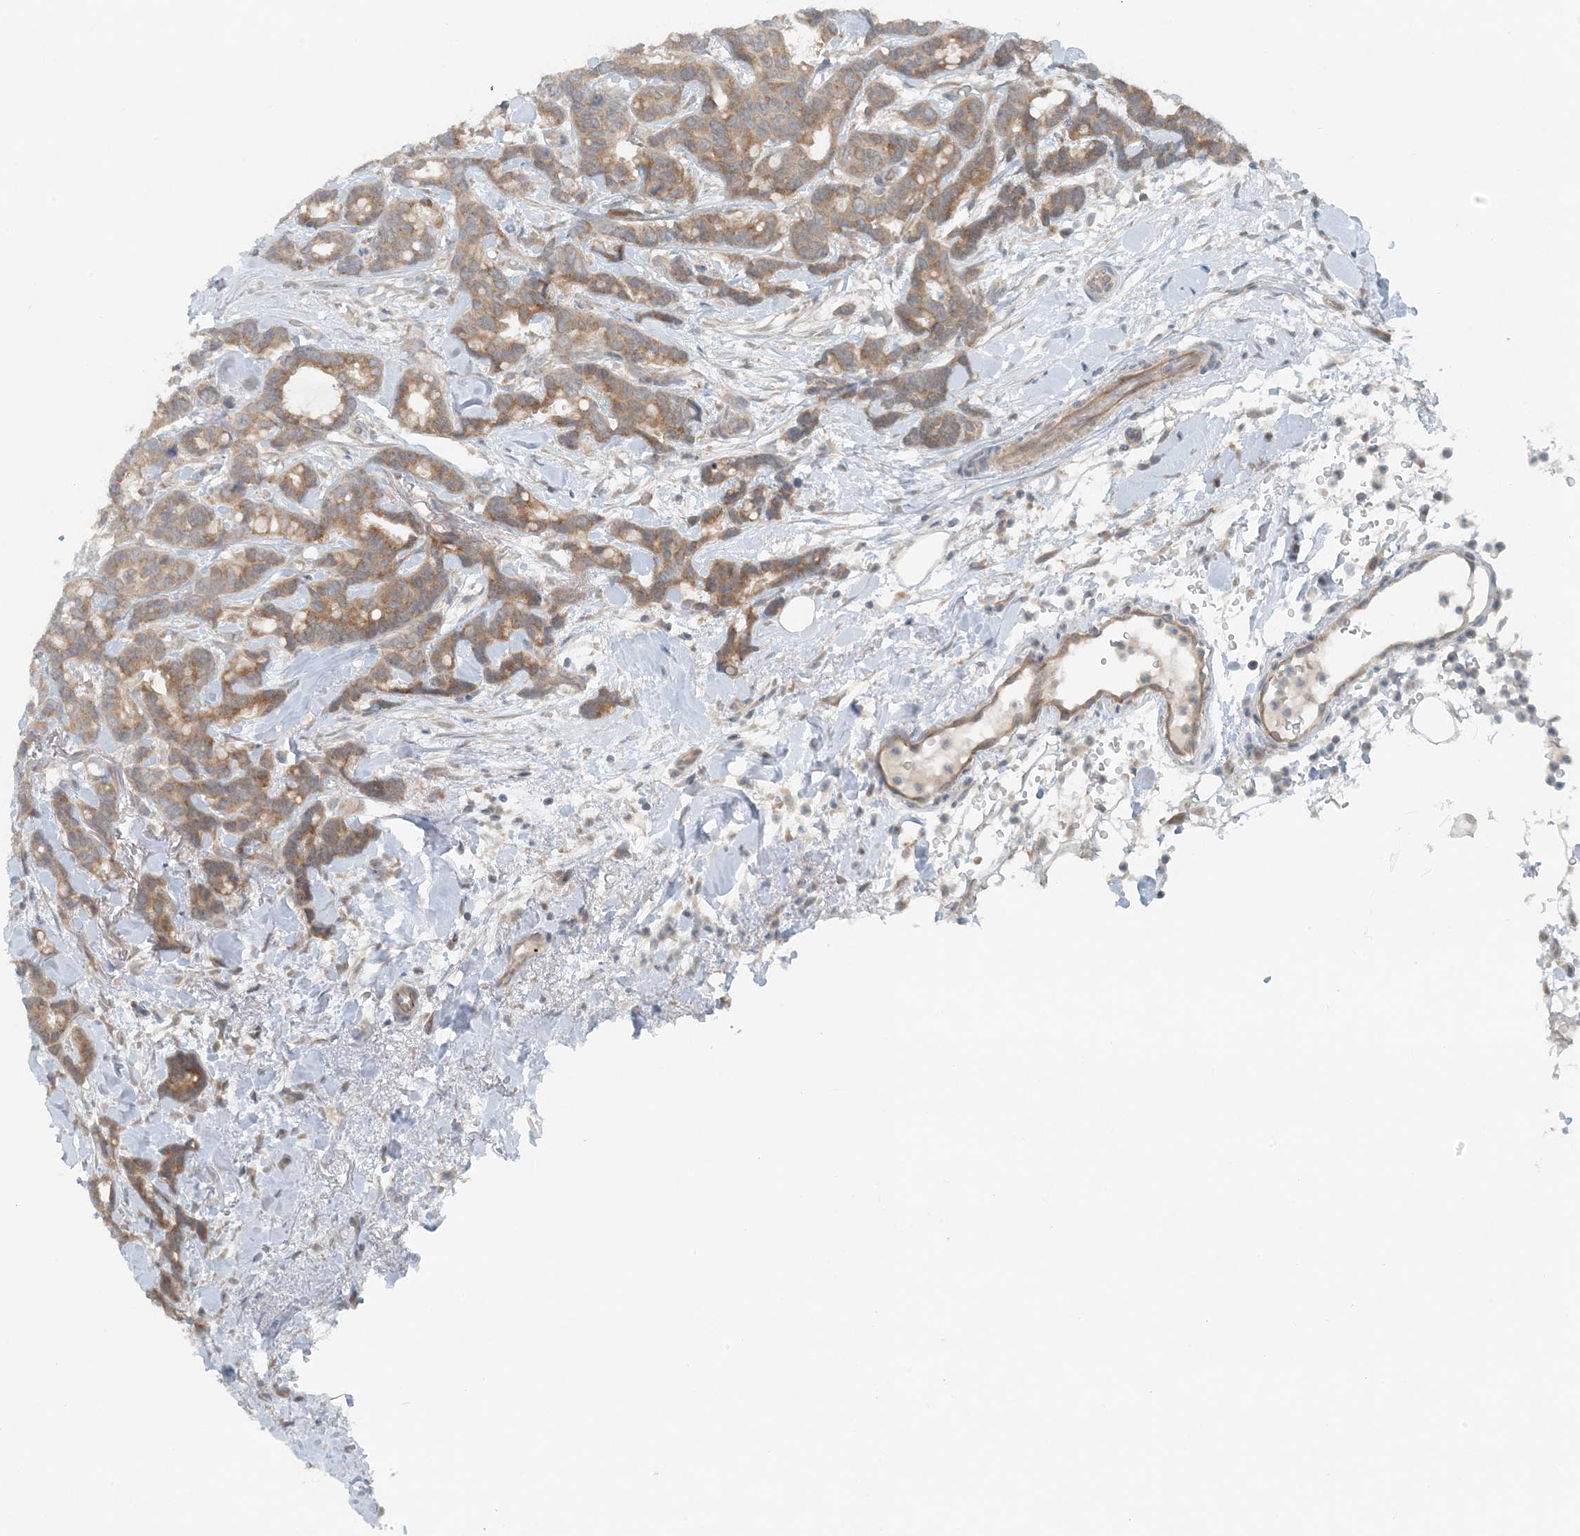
{"staining": {"intensity": "moderate", "quantity": ">75%", "location": "cytoplasmic/membranous"}, "tissue": "breast cancer", "cell_type": "Tumor cells", "image_type": "cancer", "snomed": [{"axis": "morphology", "description": "Duct carcinoma"}, {"axis": "topography", "description": "Breast"}], "caption": "An immunohistochemistry (IHC) histopathology image of tumor tissue is shown. Protein staining in brown labels moderate cytoplasmic/membranous positivity in intraductal carcinoma (breast) within tumor cells. The staining is performed using DAB (3,3'-diaminobenzidine) brown chromogen to label protein expression. The nuclei are counter-stained blue using hematoxylin.", "gene": "MITD1", "patient": {"sex": "female", "age": 87}}